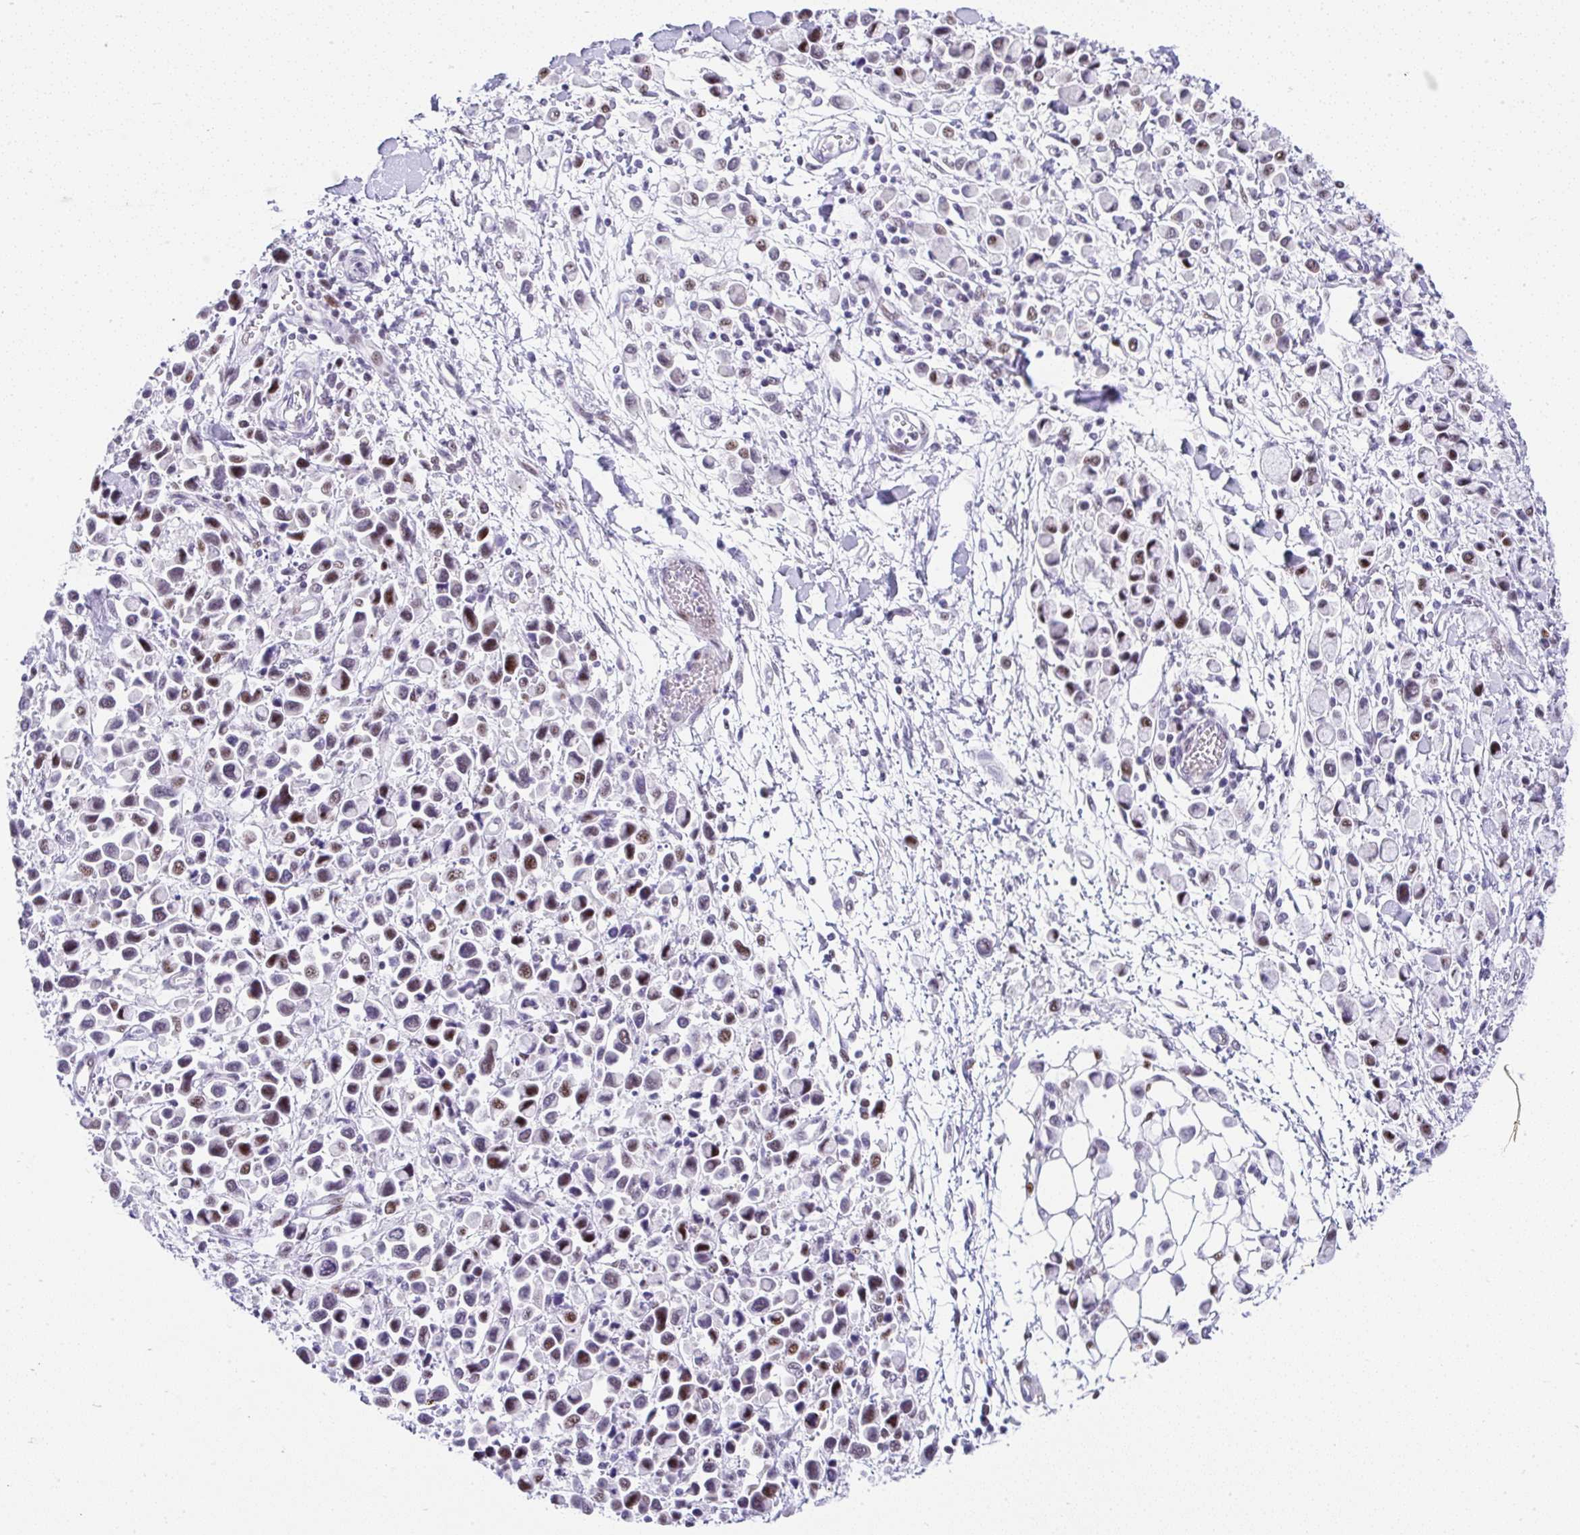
{"staining": {"intensity": "moderate", "quantity": "25%-75%", "location": "nuclear"}, "tissue": "stomach cancer", "cell_type": "Tumor cells", "image_type": "cancer", "snomed": [{"axis": "morphology", "description": "Adenocarcinoma, NOS"}, {"axis": "topography", "description": "Stomach"}], "caption": "Stomach cancer stained with IHC exhibits moderate nuclear staining in approximately 25%-75% of tumor cells.", "gene": "NR1D2", "patient": {"sex": "female", "age": 81}}